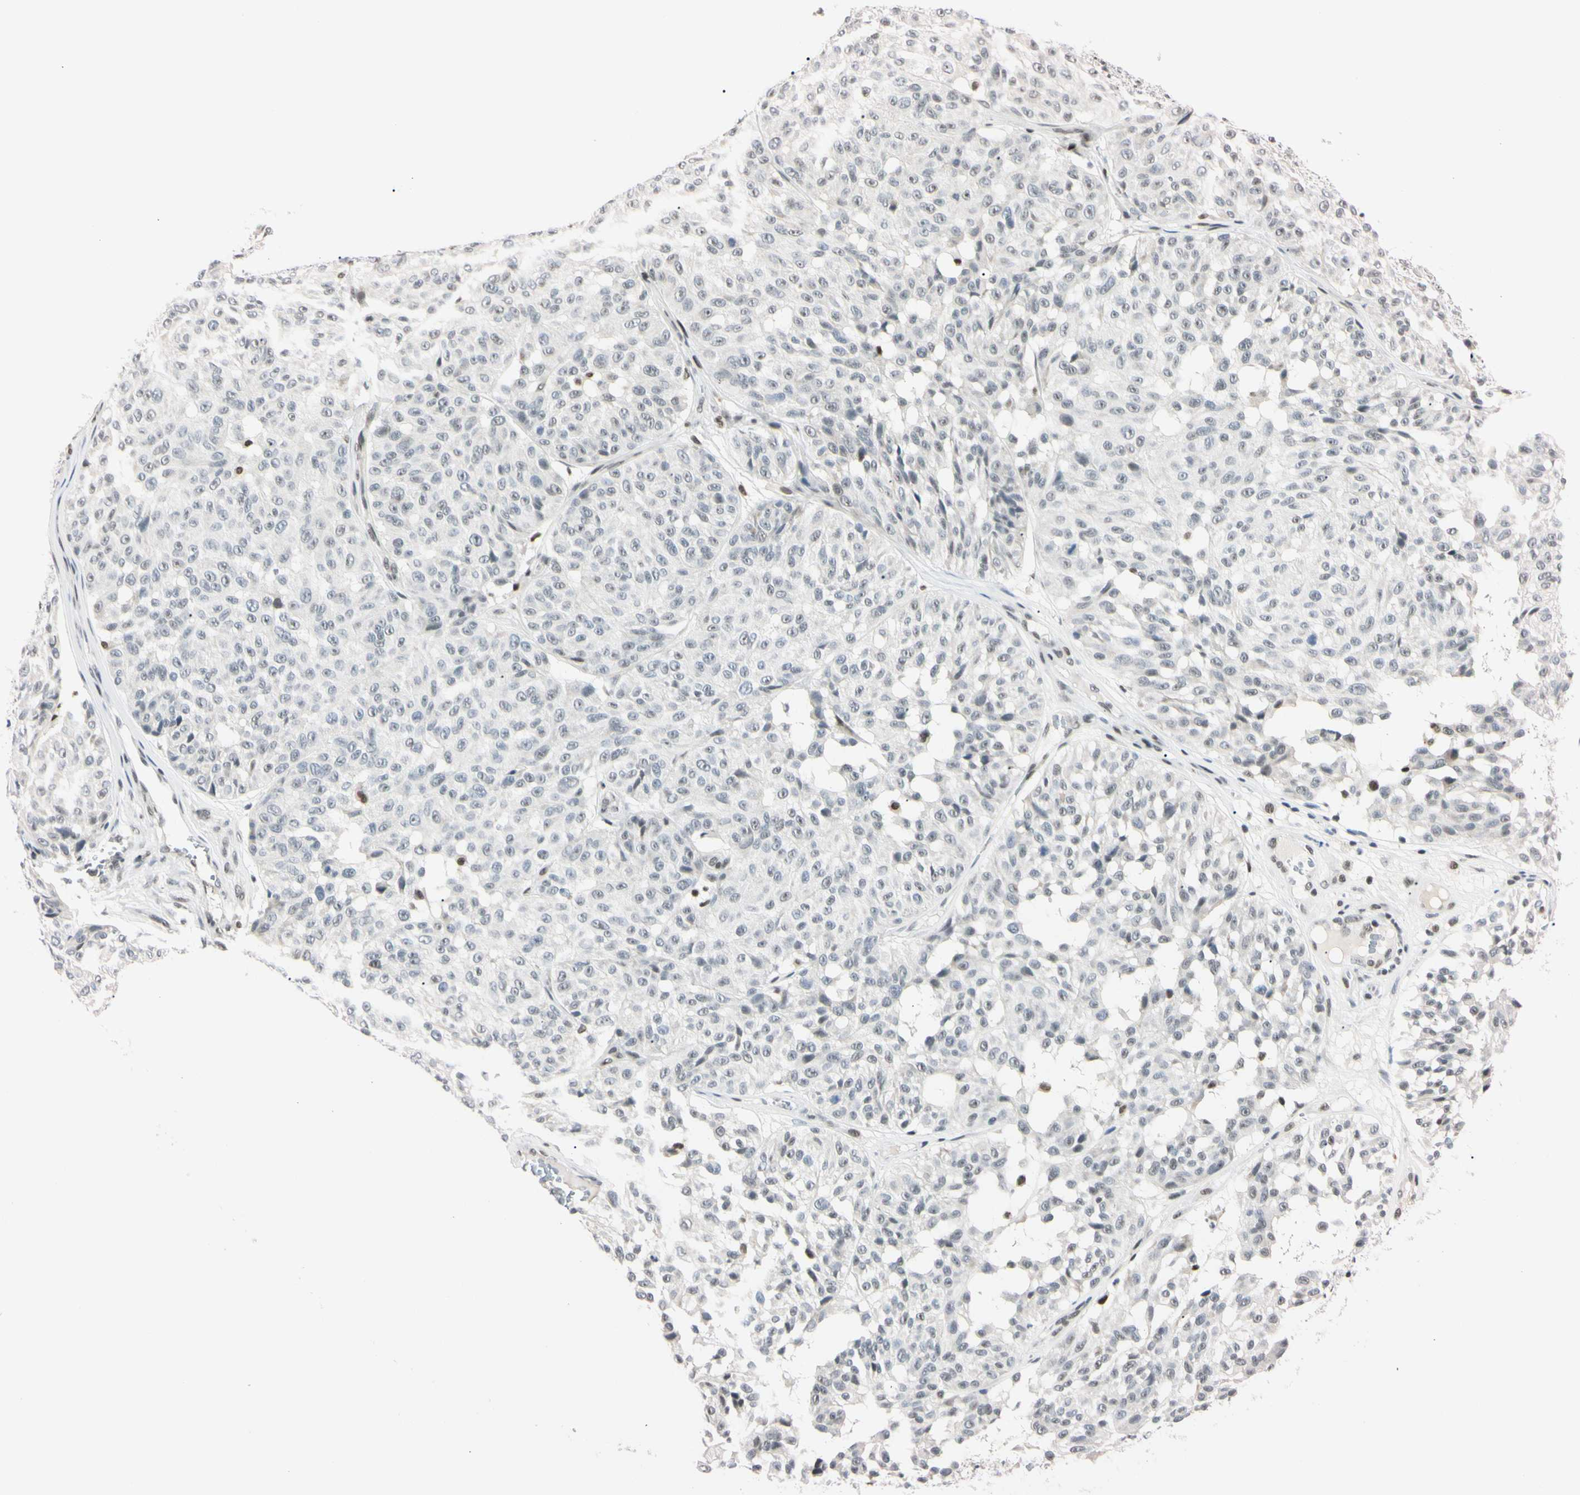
{"staining": {"intensity": "negative", "quantity": "none", "location": "none"}, "tissue": "melanoma", "cell_type": "Tumor cells", "image_type": "cancer", "snomed": [{"axis": "morphology", "description": "Malignant melanoma, NOS"}, {"axis": "topography", "description": "Skin"}], "caption": "High power microscopy micrograph of an immunohistochemistry photomicrograph of melanoma, revealing no significant expression in tumor cells.", "gene": "C1orf174", "patient": {"sex": "female", "age": 46}}